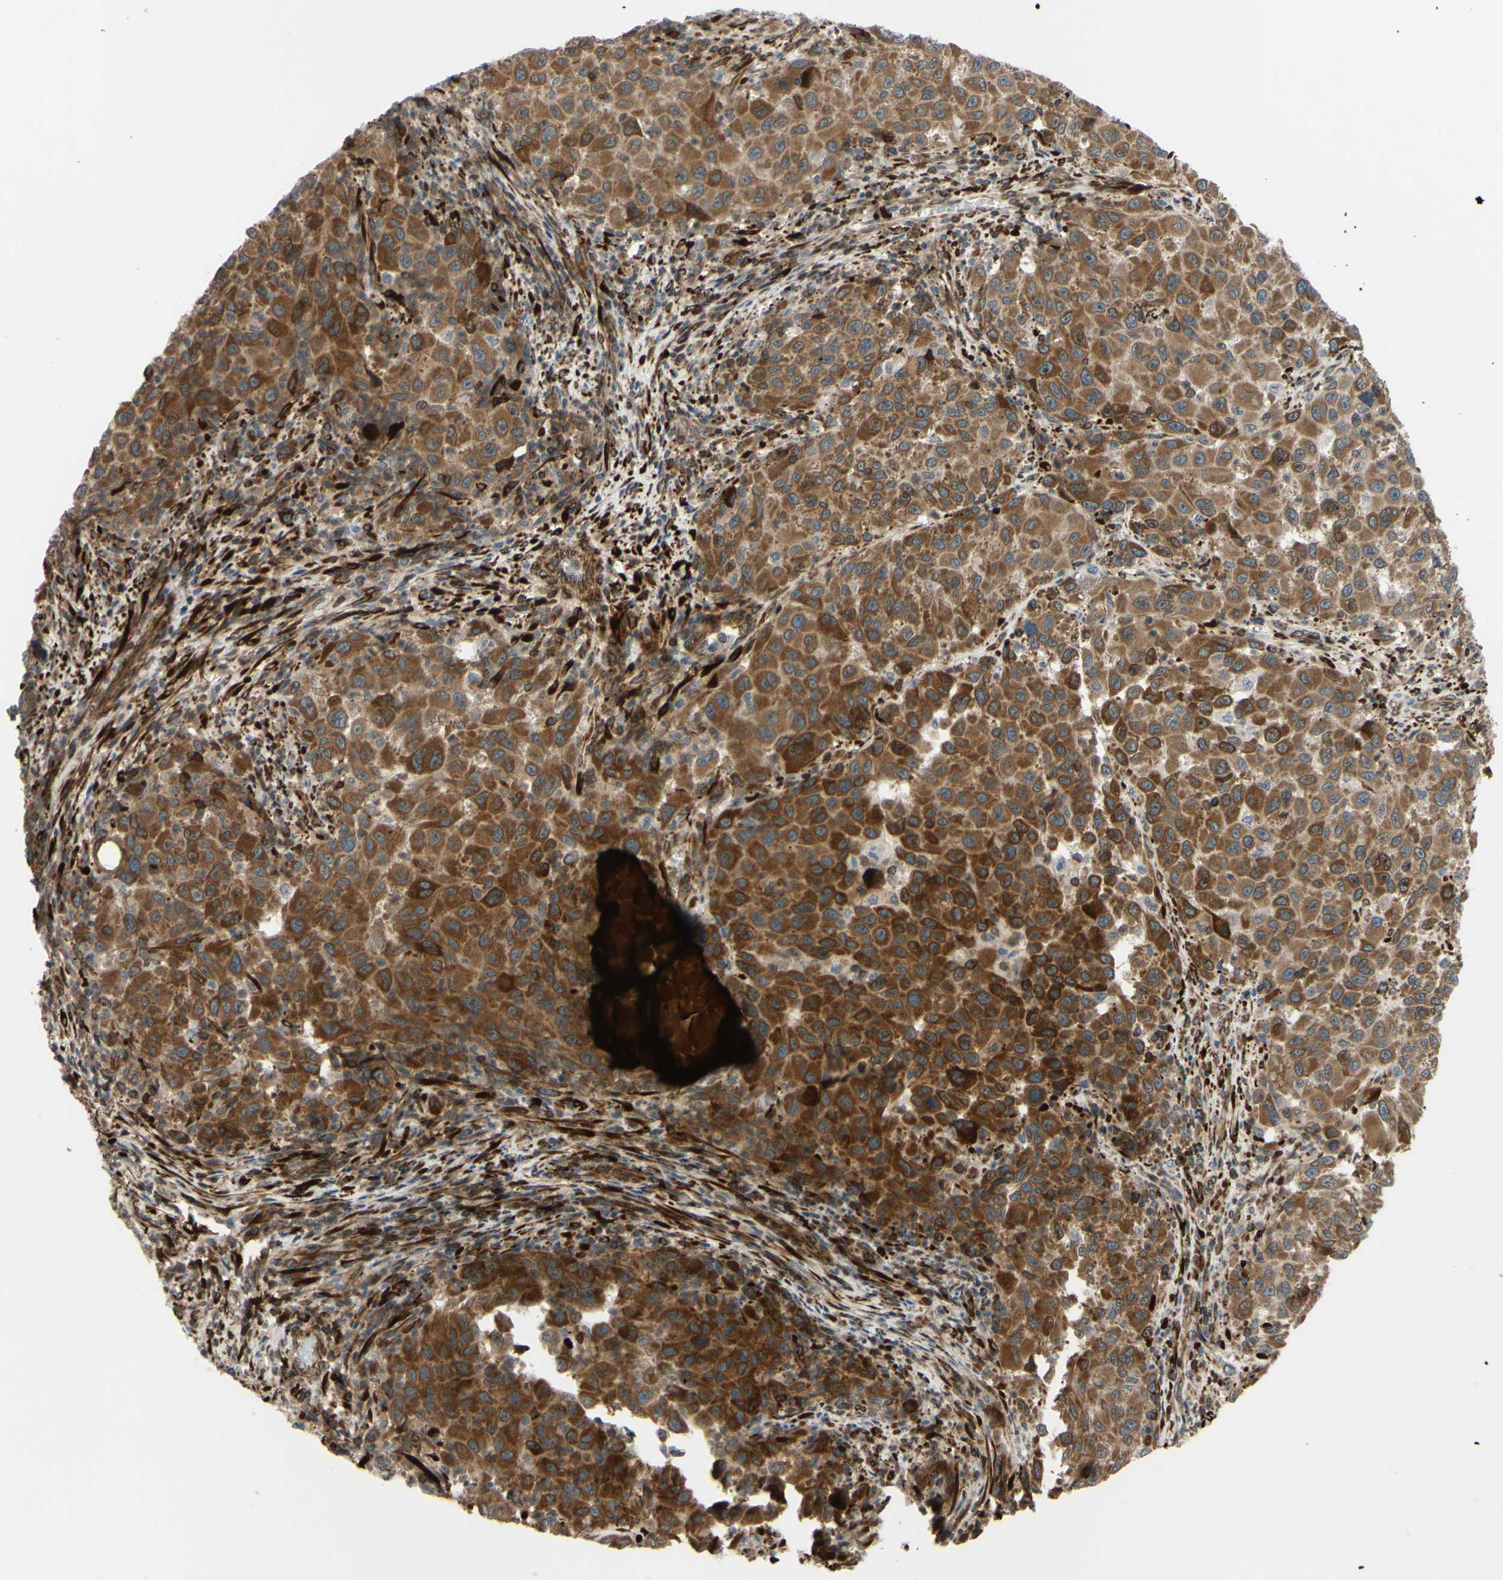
{"staining": {"intensity": "moderate", "quantity": ">75%", "location": "cytoplasmic/membranous"}, "tissue": "melanoma", "cell_type": "Tumor cells", "image_type": "cancer", "snomed": [{"axis": "morphology", "description": "Malignant melanoma, Metastatic site"}, {"axis": "topography", "description": "Lymph node"}], "caption": "Tumor cells demonstrate medium levels of moderate cytoplasmic/membranous expression in about >75% of cells in human melanoma. (Stains: DAB (3,3'-diaminobenzidine) in brown, nuclei in blue, Microscopy: brightfield microscopy at high magnification).", "gene": "PRAF2", "patient": {"sex": "male", "age": 61}}